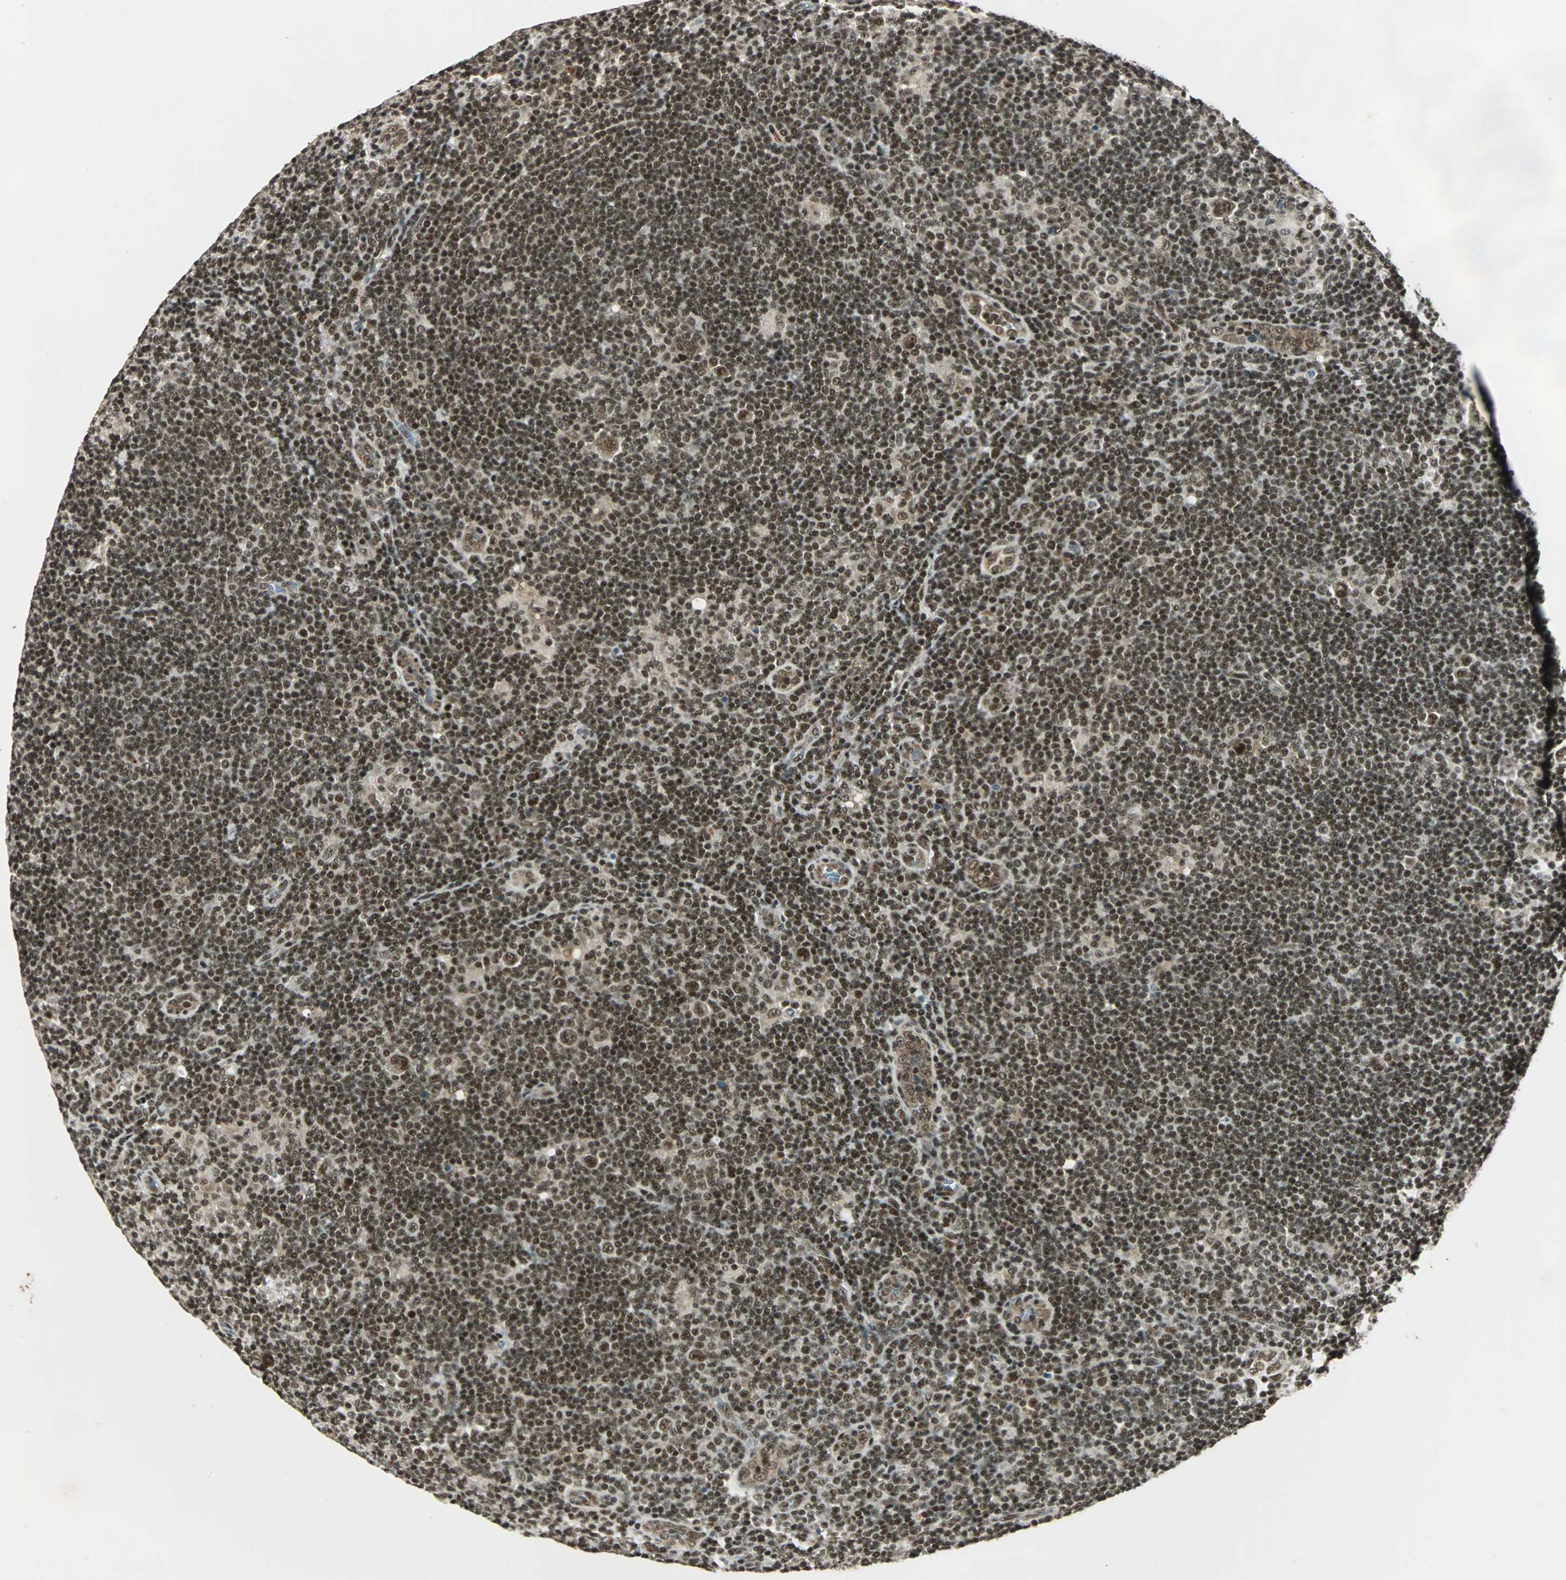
{"staining": {"intensity": "strong", "quantity": ">75%", "location": "nuclear"}, "tissue": "lymphoma", "cell_type": "Tumor cells", "image_type": "cancer", "snomed": [{"axis": "morphology", "description": "Hodgkin's disease, NOS"}, {"axis": "topography", "description": "Lymph node"}], "caption": "Immunohistochemistry staining of Hodgkin's disease, which exhibits high levels of strong nuclear expression in approximately >75% of tumor cells indicating strong nuclear protein positivity. The staining was performed using DAB (3,3'-diaminobenzidine) (brown) for protein detection and nuclei were counterstained in hematoxylin (blue).", "gene": "TAF5", "patient": {"sex": "female", "age": 57}}